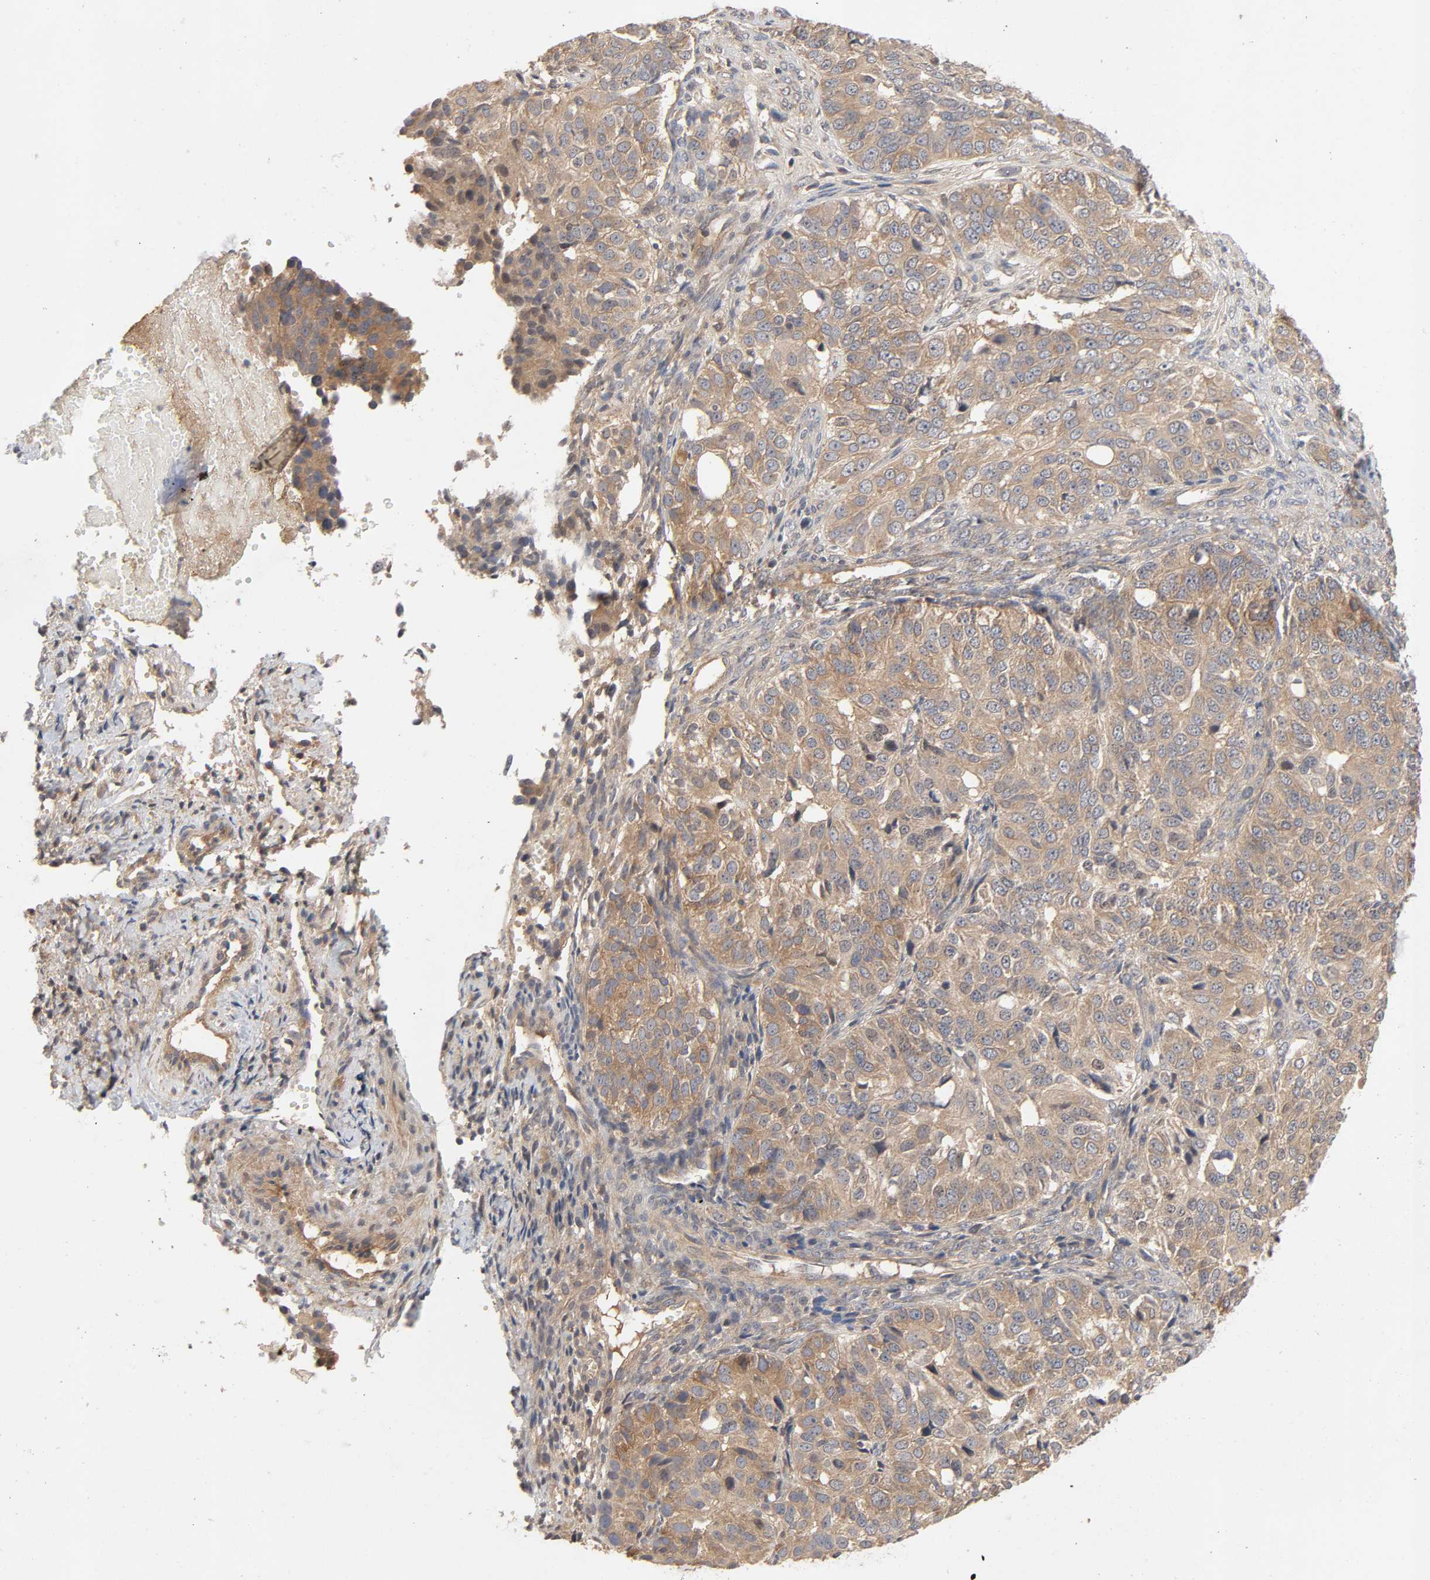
{"staining": {"intensity": "moderate", "quantity": ">75%", "location": "cytoplasmic/membranous"}, "tissue": "ovarian cancer", "cell_type": "Tumor cells", "image_type": "cancer", "snomed": [{"axis": "morphology", "description": "Carcinoma, endometroid"}, {"axis": "topography", "description": "Ovary"}], "caption": "IHC (DAB) staining of ovarian cancer (endometroid carcinoma) shows moderate cytoplasmic/membranous protein expression in approximately >75% of tumor cells.", "gene": "CPB2", "patient": {"sex": "female", "age": 51}}